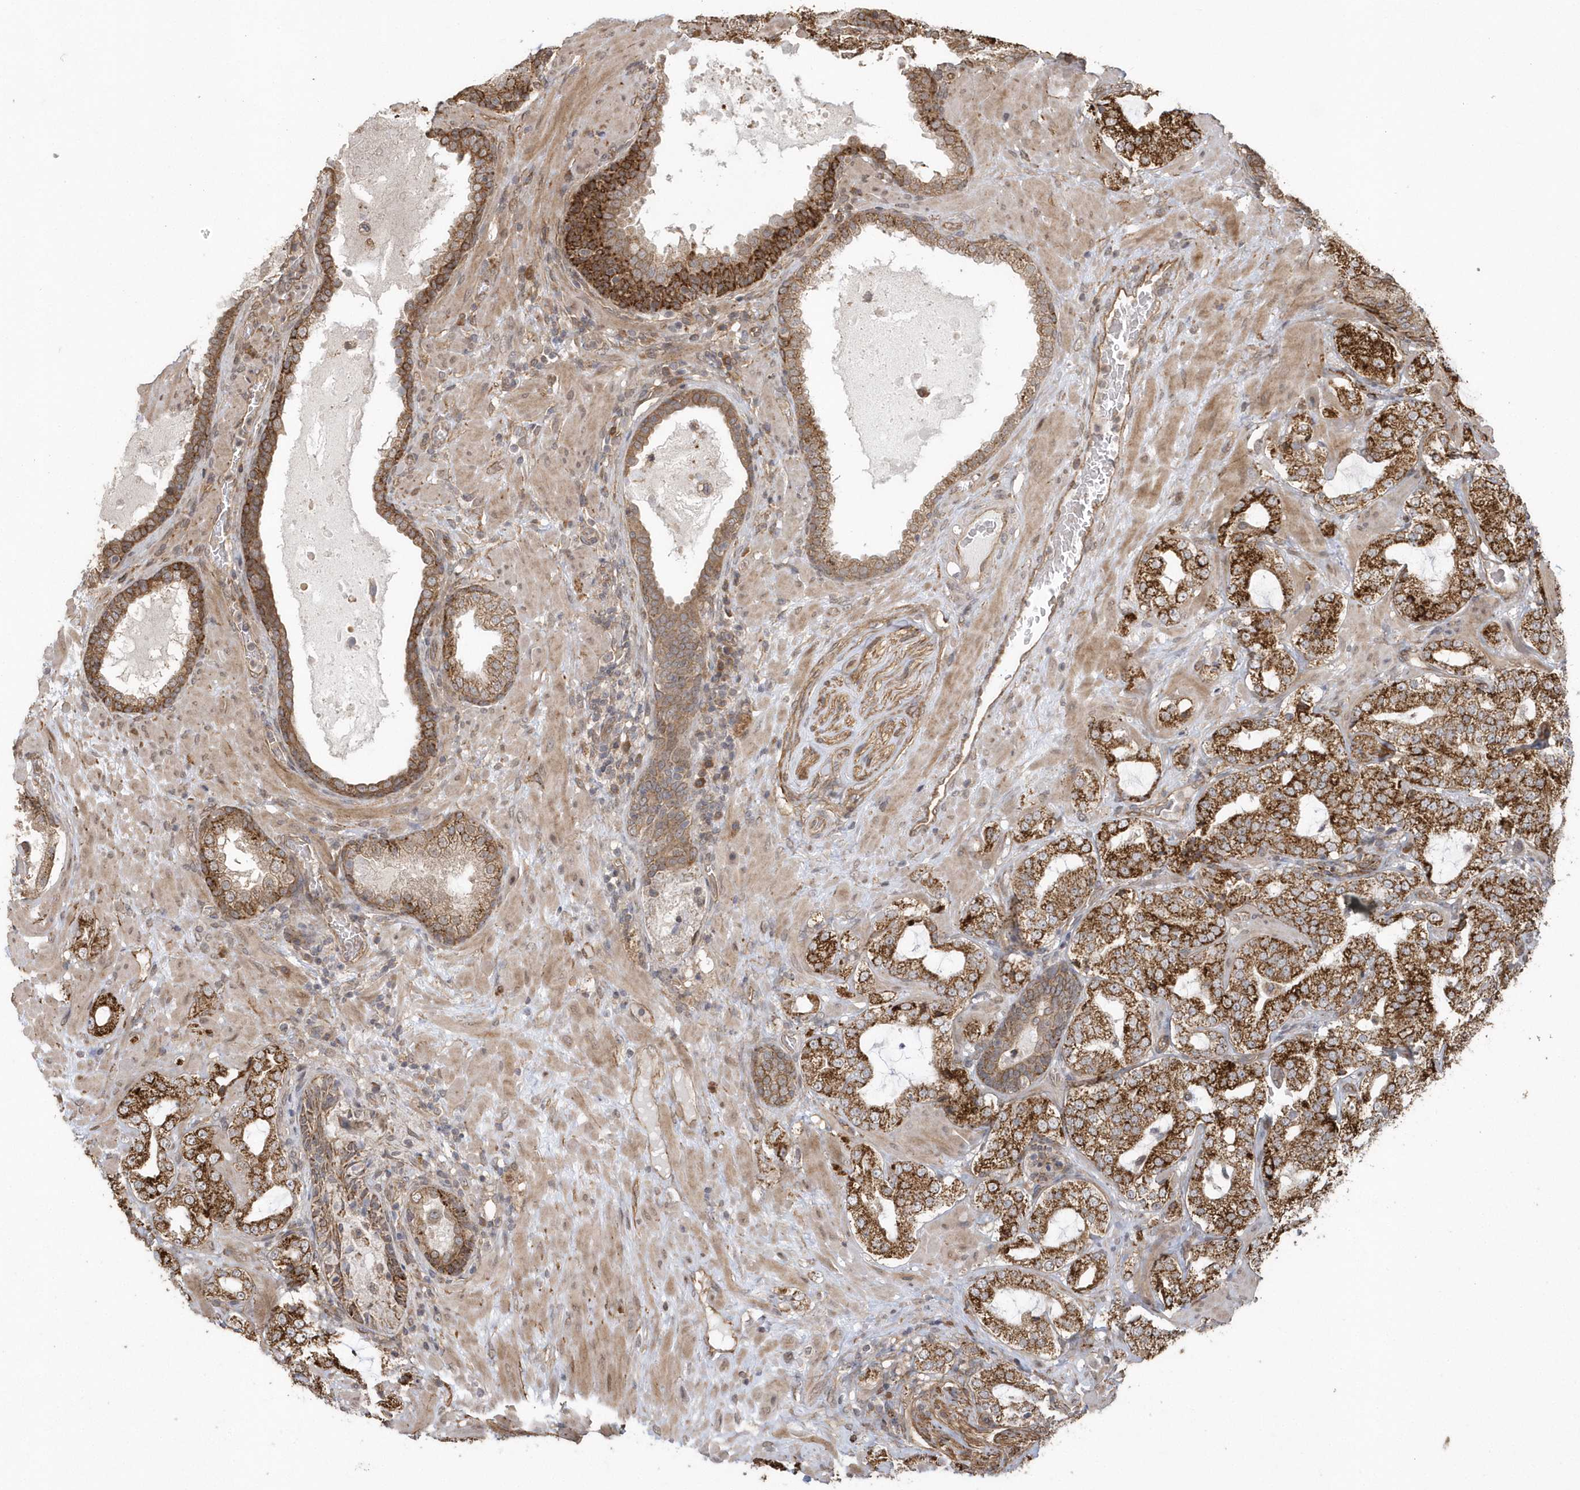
{"staining": {"intensity": "strong", "quantity": ">75%", "location": "cytoplasmic/membranous"}, "tissue": "prostate cancer", "cell_type": "Tumor cells", "image_type": "cancer", "snomed": [{"axis": "morphology", "description": "Adenocarcinoma, High grade"}, {"axis": "topography", "description": "Prostate"}], "caption": "Brown immunohistochemical staining in human prostate adenocarcinoma (high-grade) reveals strong cytoplasmic/membranous staining in about >75% of tumor cells. (DAB (3,3'-diaminobenzidine) = brown stain, brightfield microscopy at high magnification).", "gene": "HERPUD1", "patient": {"sex": "male", "age": 64}}